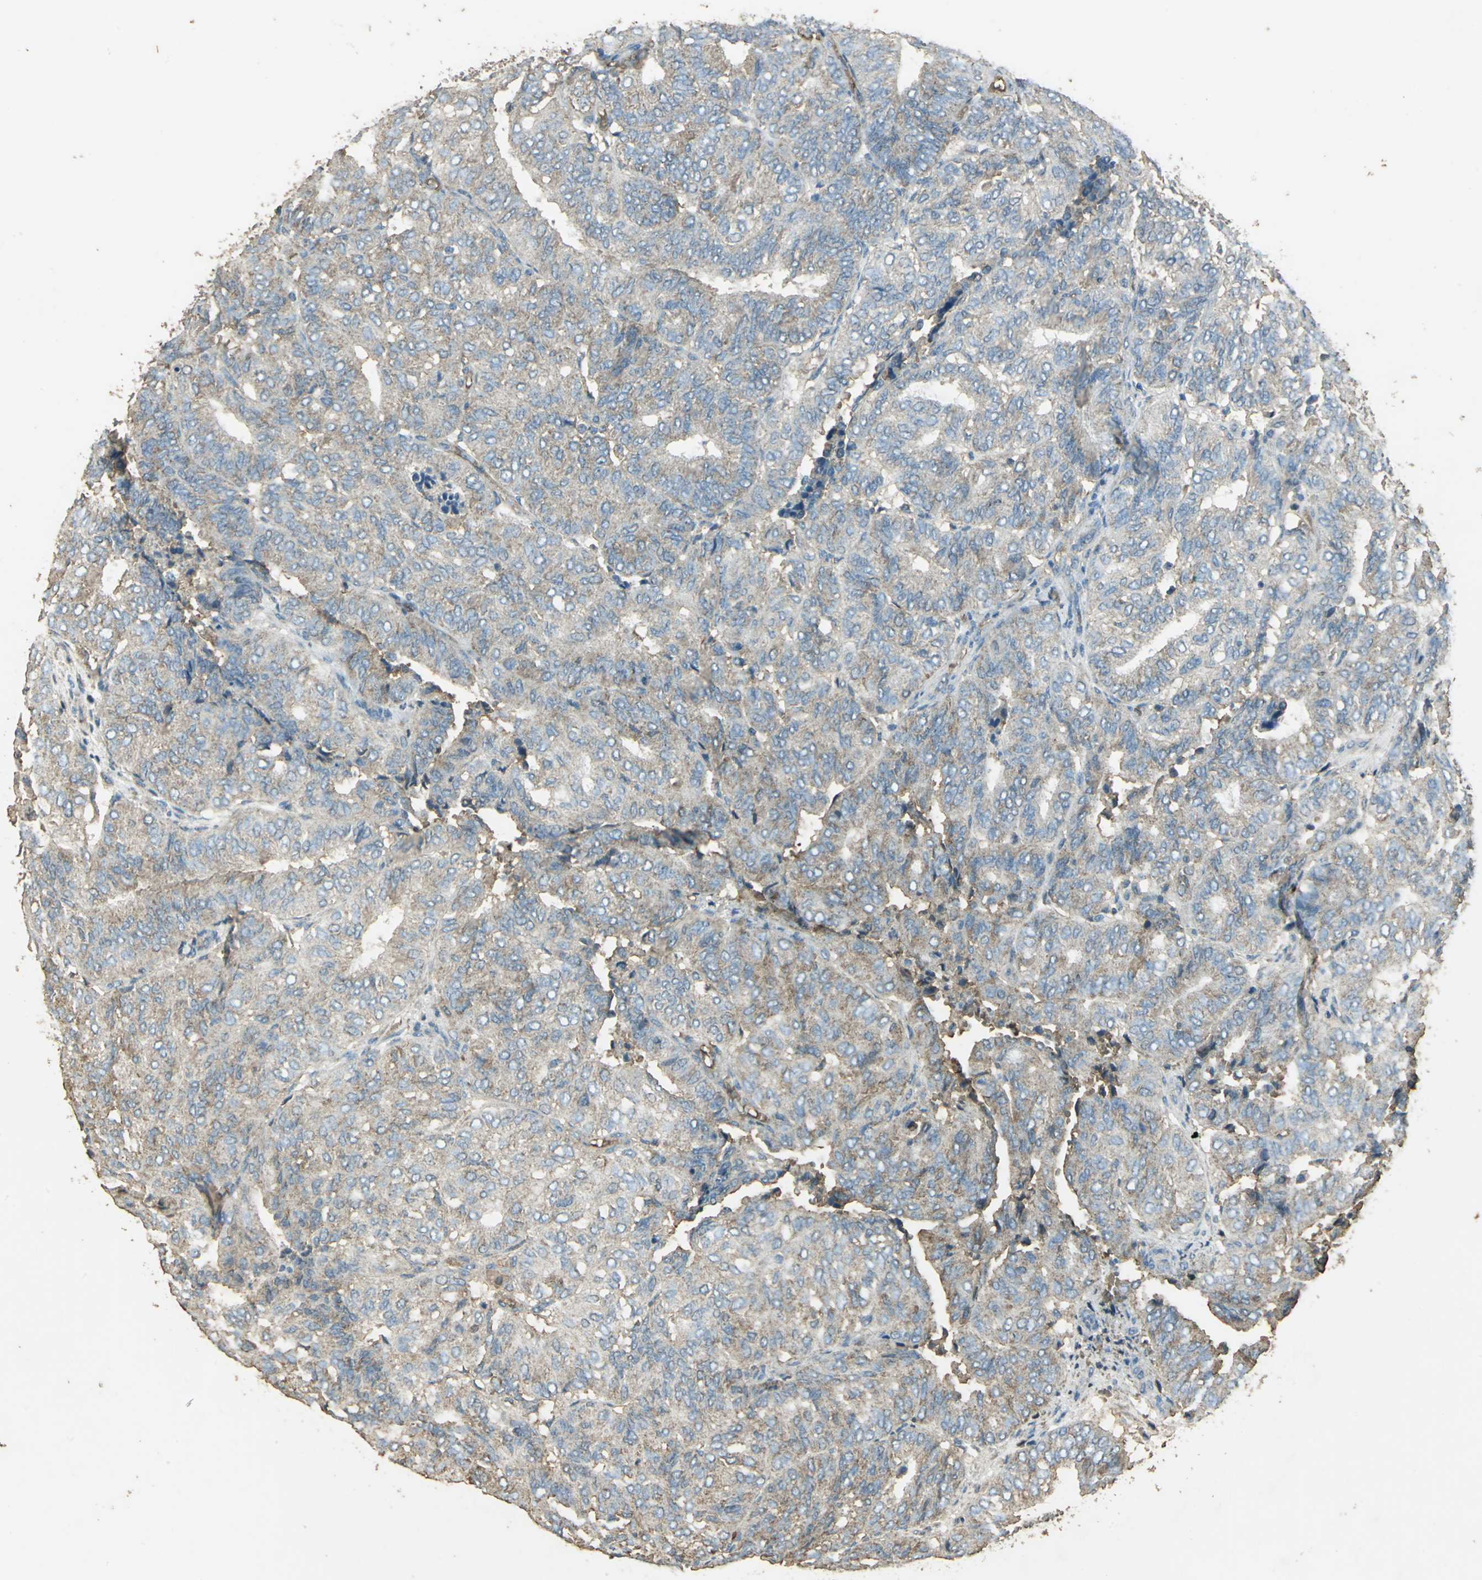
{"staining": {"intensity": "moderate", "quantity": "25%-75%", "location": "cytoplasmic/membranous"}, "tissue": "endometrial cancer", "cell_type": "Tumor cells", "image_type": "cancer", "snomed": [{"axis": "morphology", "description": "Adenocarcinoma, NOS"}, {"axis": "topography", "description": "Uterus"}], "caption": "Endometrial cancer (adenocarcinoma) was stained to show a protein in brown. There is medium levels of moderate cytoplasmic/membranous expression in about 25%-75% of tumor cells. (Brightfield microscopy of DAB IHC at high magnification).", "gene": "TRAPPC2", "patient": {"sex": "female", "age": 60}}